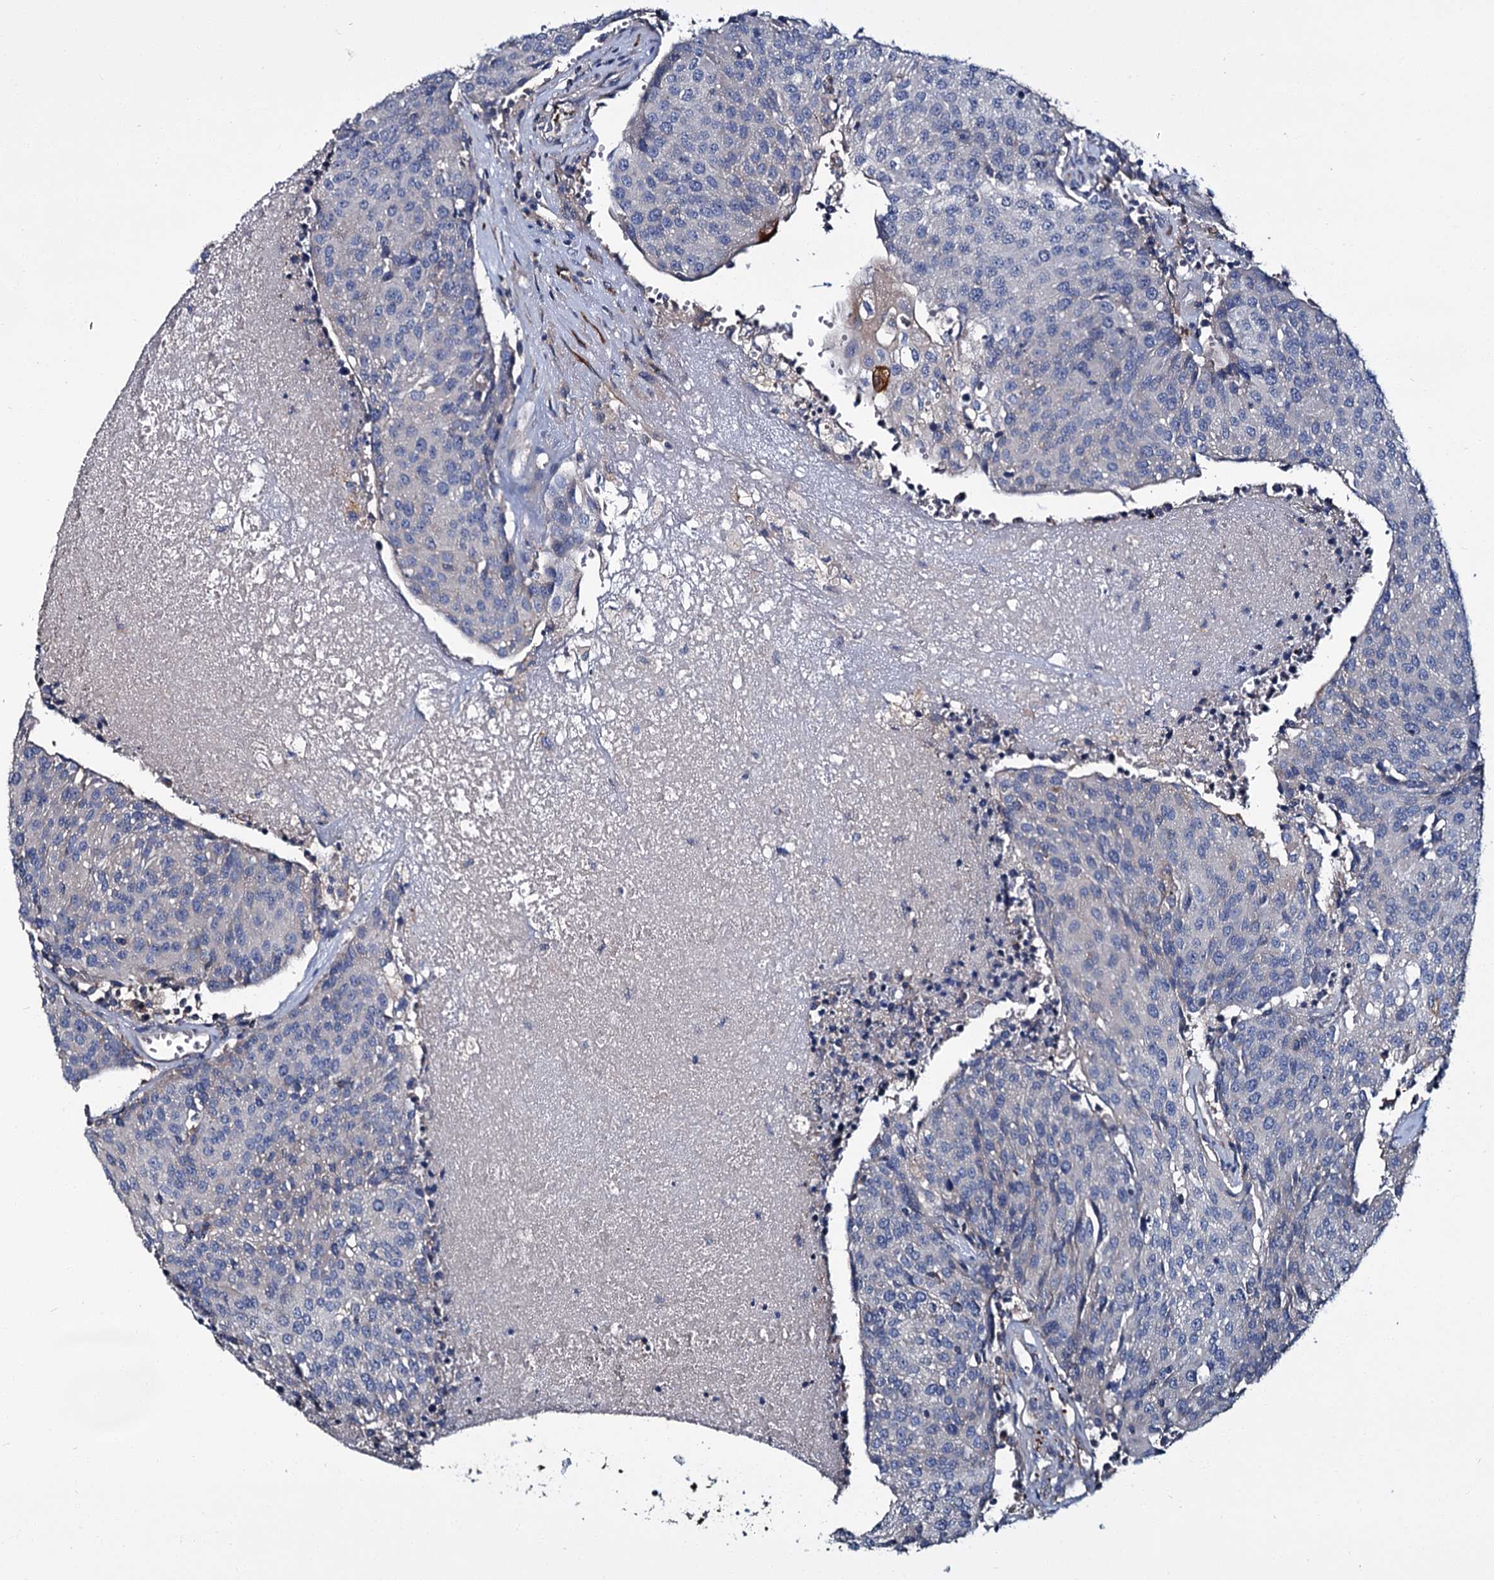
{"staining": {"intensity": "negative", "quantity": "none", "location": "none"}, "tissue": "urothelial cancer", "cell_type": "Tumor cells", "image_type": "cancer", "snomed": [{"axis": "morphology", "description": "Urothelial carcinoma, High grade"}, {"axis": "topography", "description": "Urinary bladder"}], "caption": "Immunohistochemical staining of human urothelial cancer displays no significant expression in tumor cells.", "gene": "CACNA1C", "patient": {"sex": "female", "age": 85}}